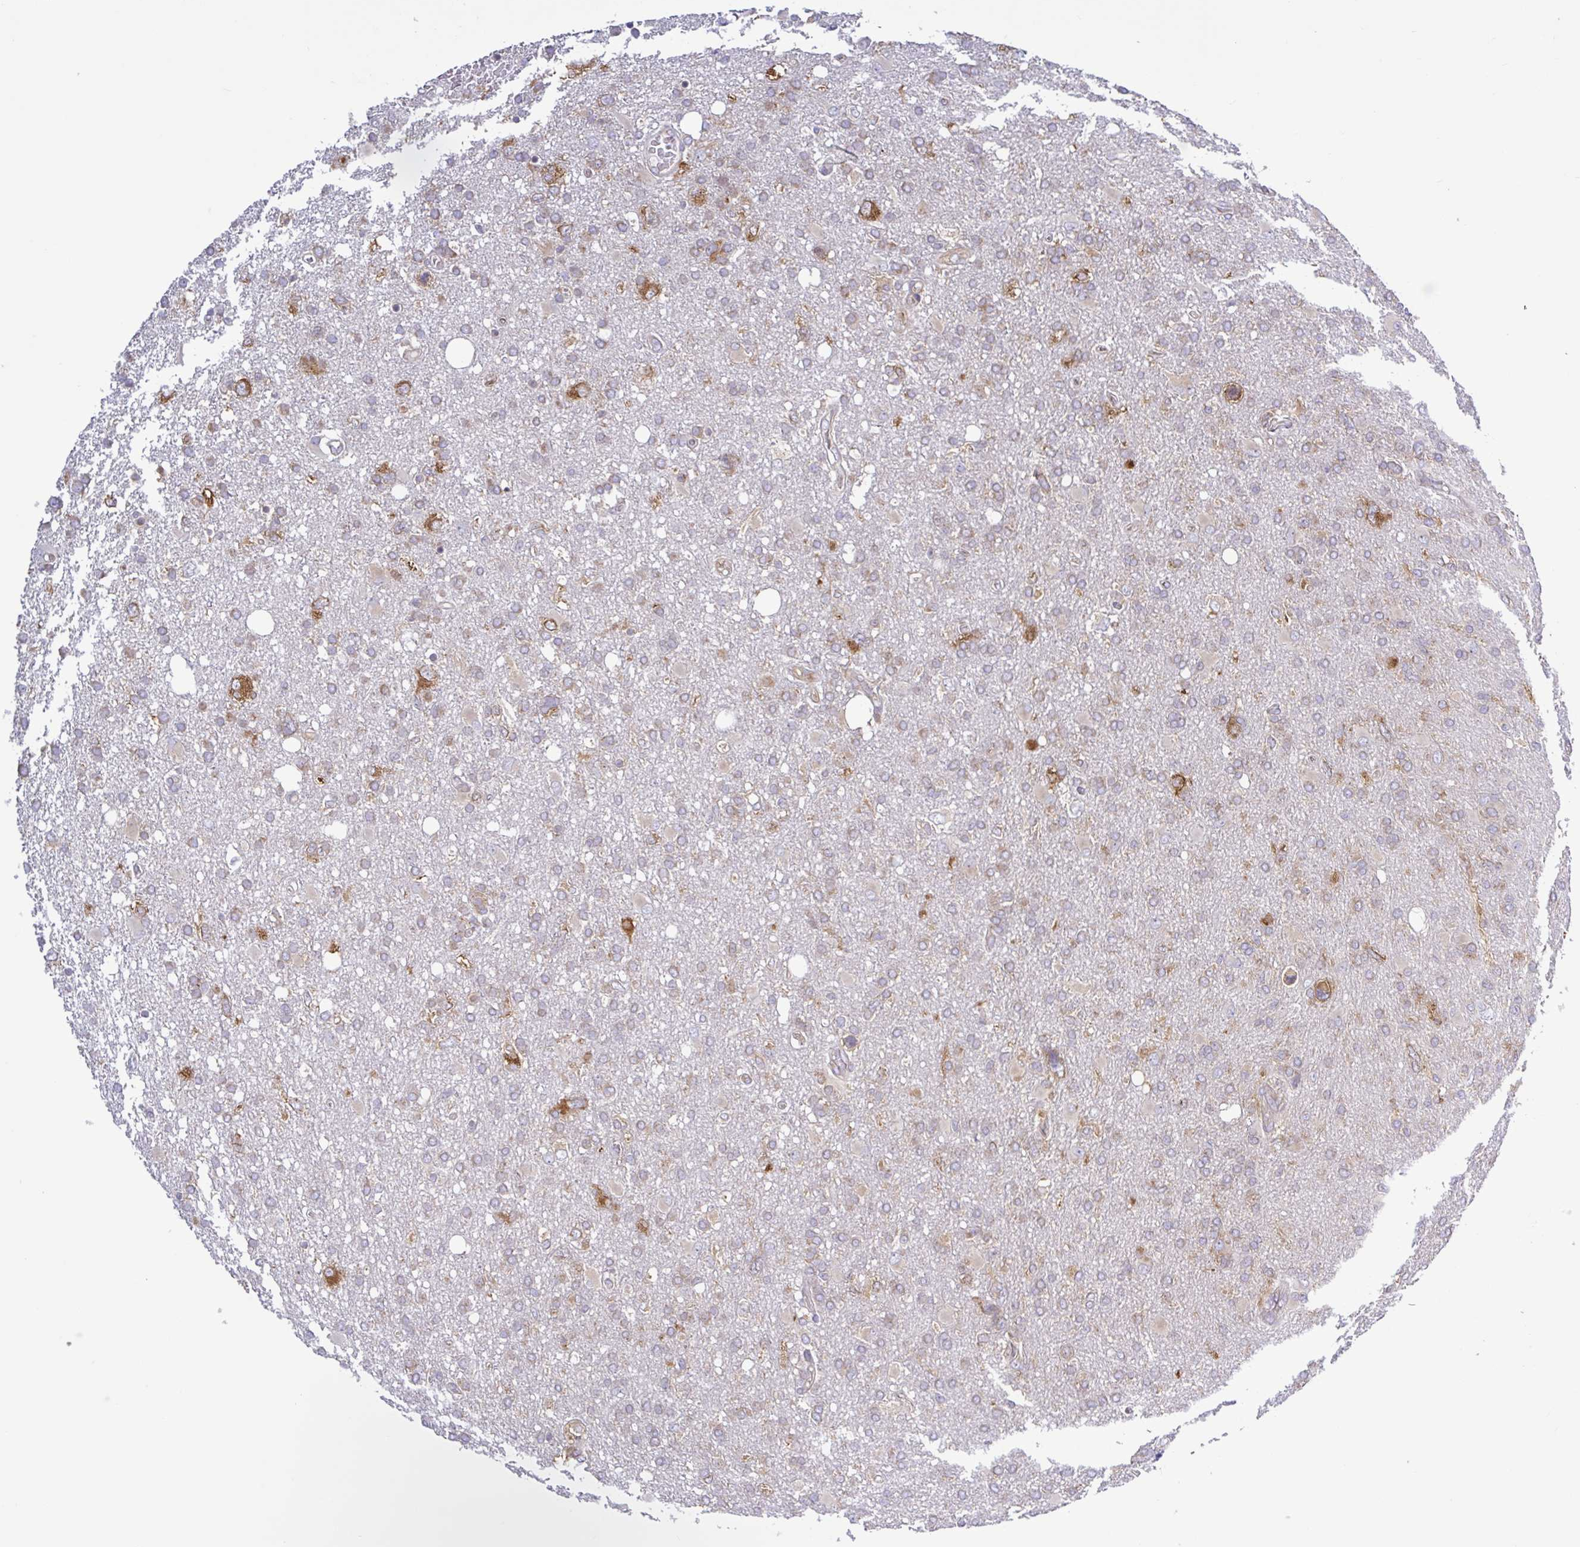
{"staining": {"intensity": "weak", "quantity": "25%-75%", "location": "cytoplasmic/membranous"}, "tissue": "glioma", "cell_type": "Tumor cells", "image_type": "cancer", "snomed": [{"axis": "morphology", "description": "Glioma, malignant, High grade"}, {"axis": "topography", "description": "Brain"}], "caption": "This histopathology image shows malignant high-grade glioma stained with immunohistochemistry (IHC) to label a protein in brown. The cytoplasmic/membranous of tumor cells show weak positivity for the protein. Nuclei are counter-stained blue.", "gene": "LARS1", "patient": {"sex": "male", "age": 61}}